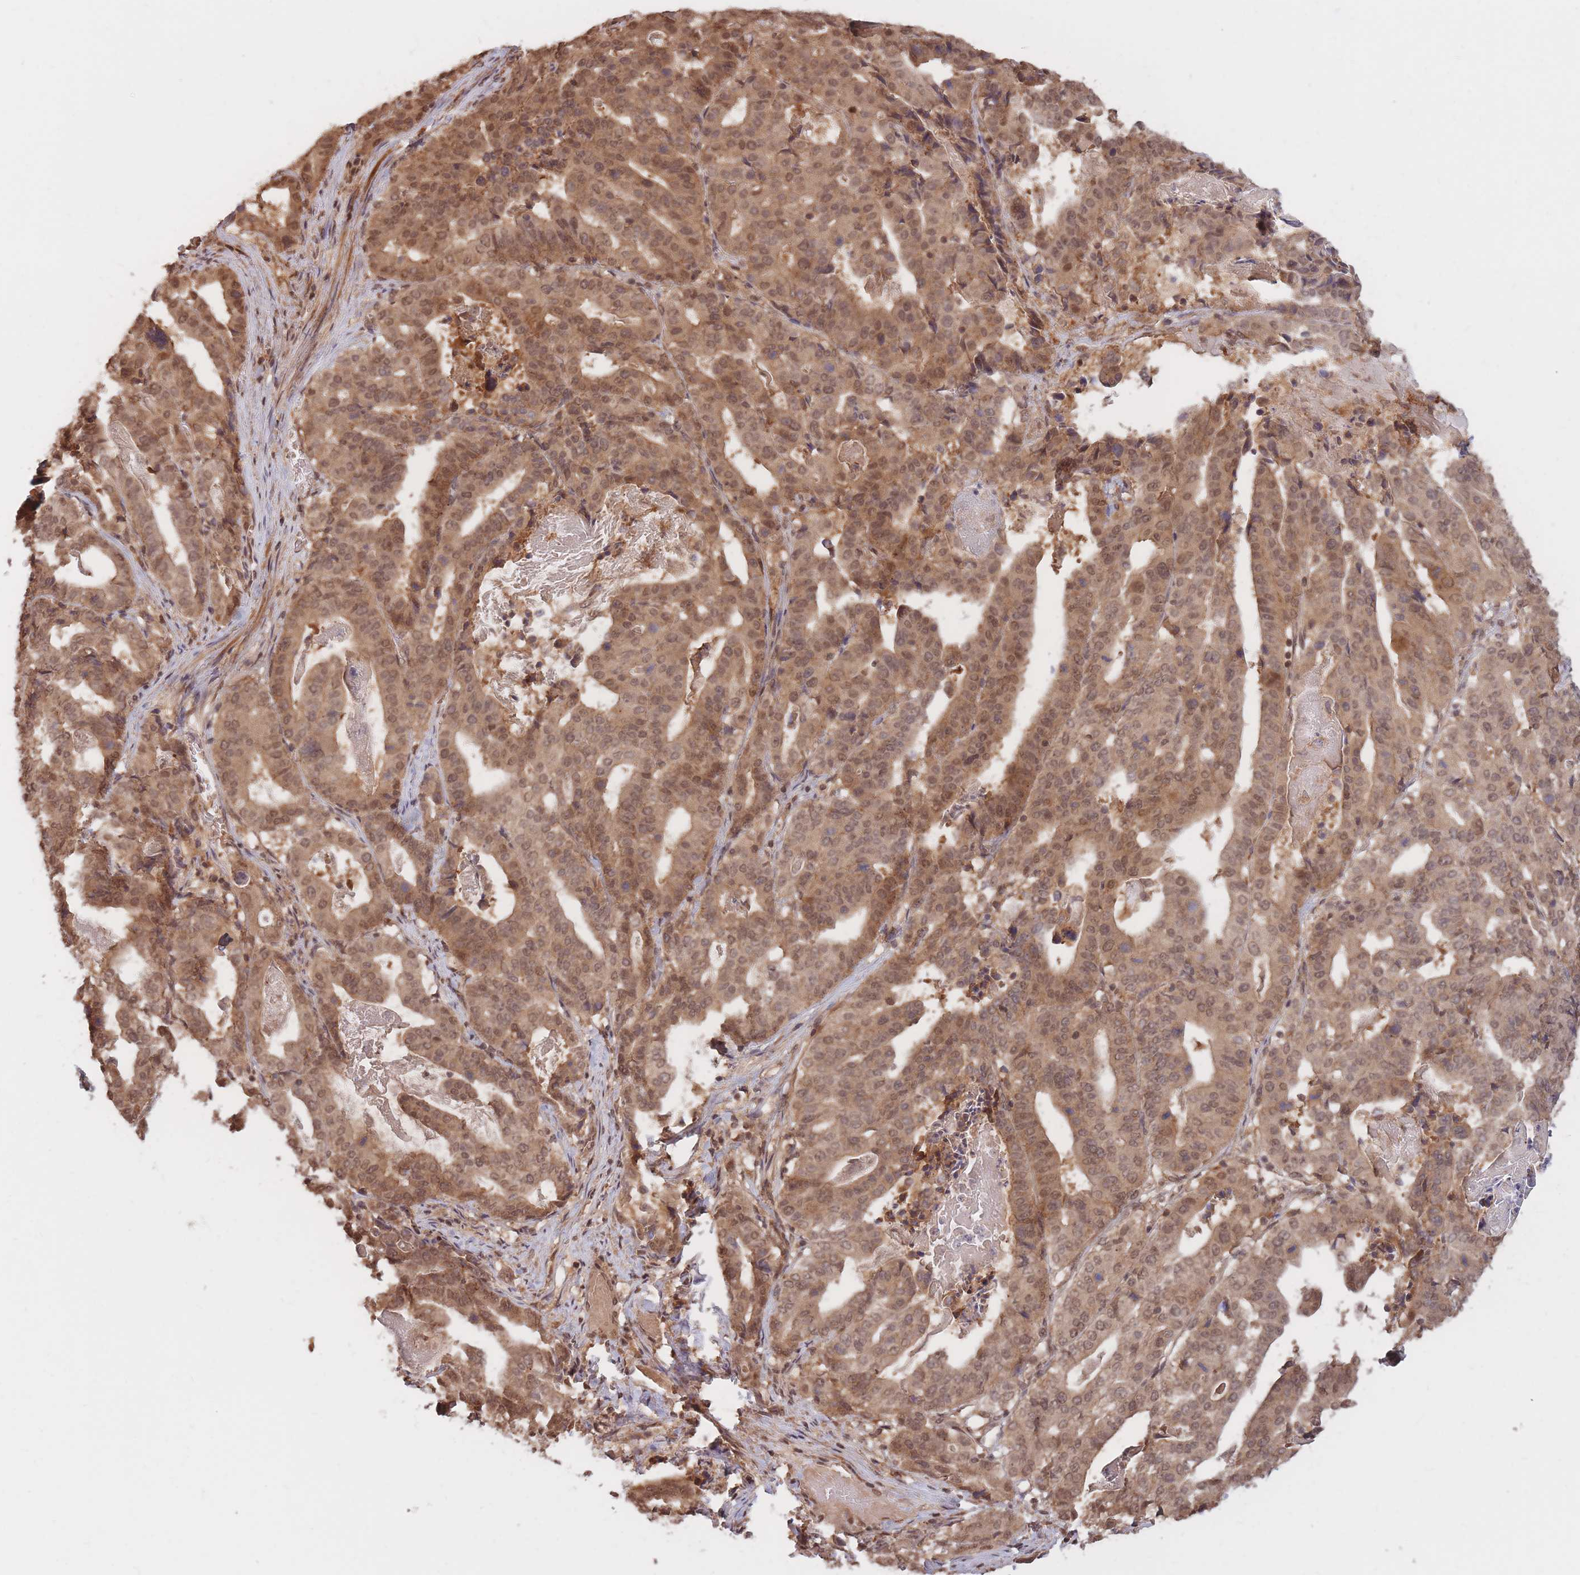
{"staining": {"intensity": "moderate", "quantity": ">75%", "location": "cytoplasmic/membranous,nuclear"}, "tissue": "stomach cancer", "cell_type": "Tumor cells", "image_type": "cancer", "snomed": [{"axis": "morphology", "description": "Adenocarcinoma, NOS"}, {"axis": "topography", "description": "Stomach"}], "caption": "Immunohistochemical staining of human stomach cancer (adenocarcinoma) shows medium levels of moderate cytoplasmic/membranous and nuclear protein staining in approximately >75% of tumor cells.", "gene": "SRA1", "patient": {"sex": "male", "age": 48}}